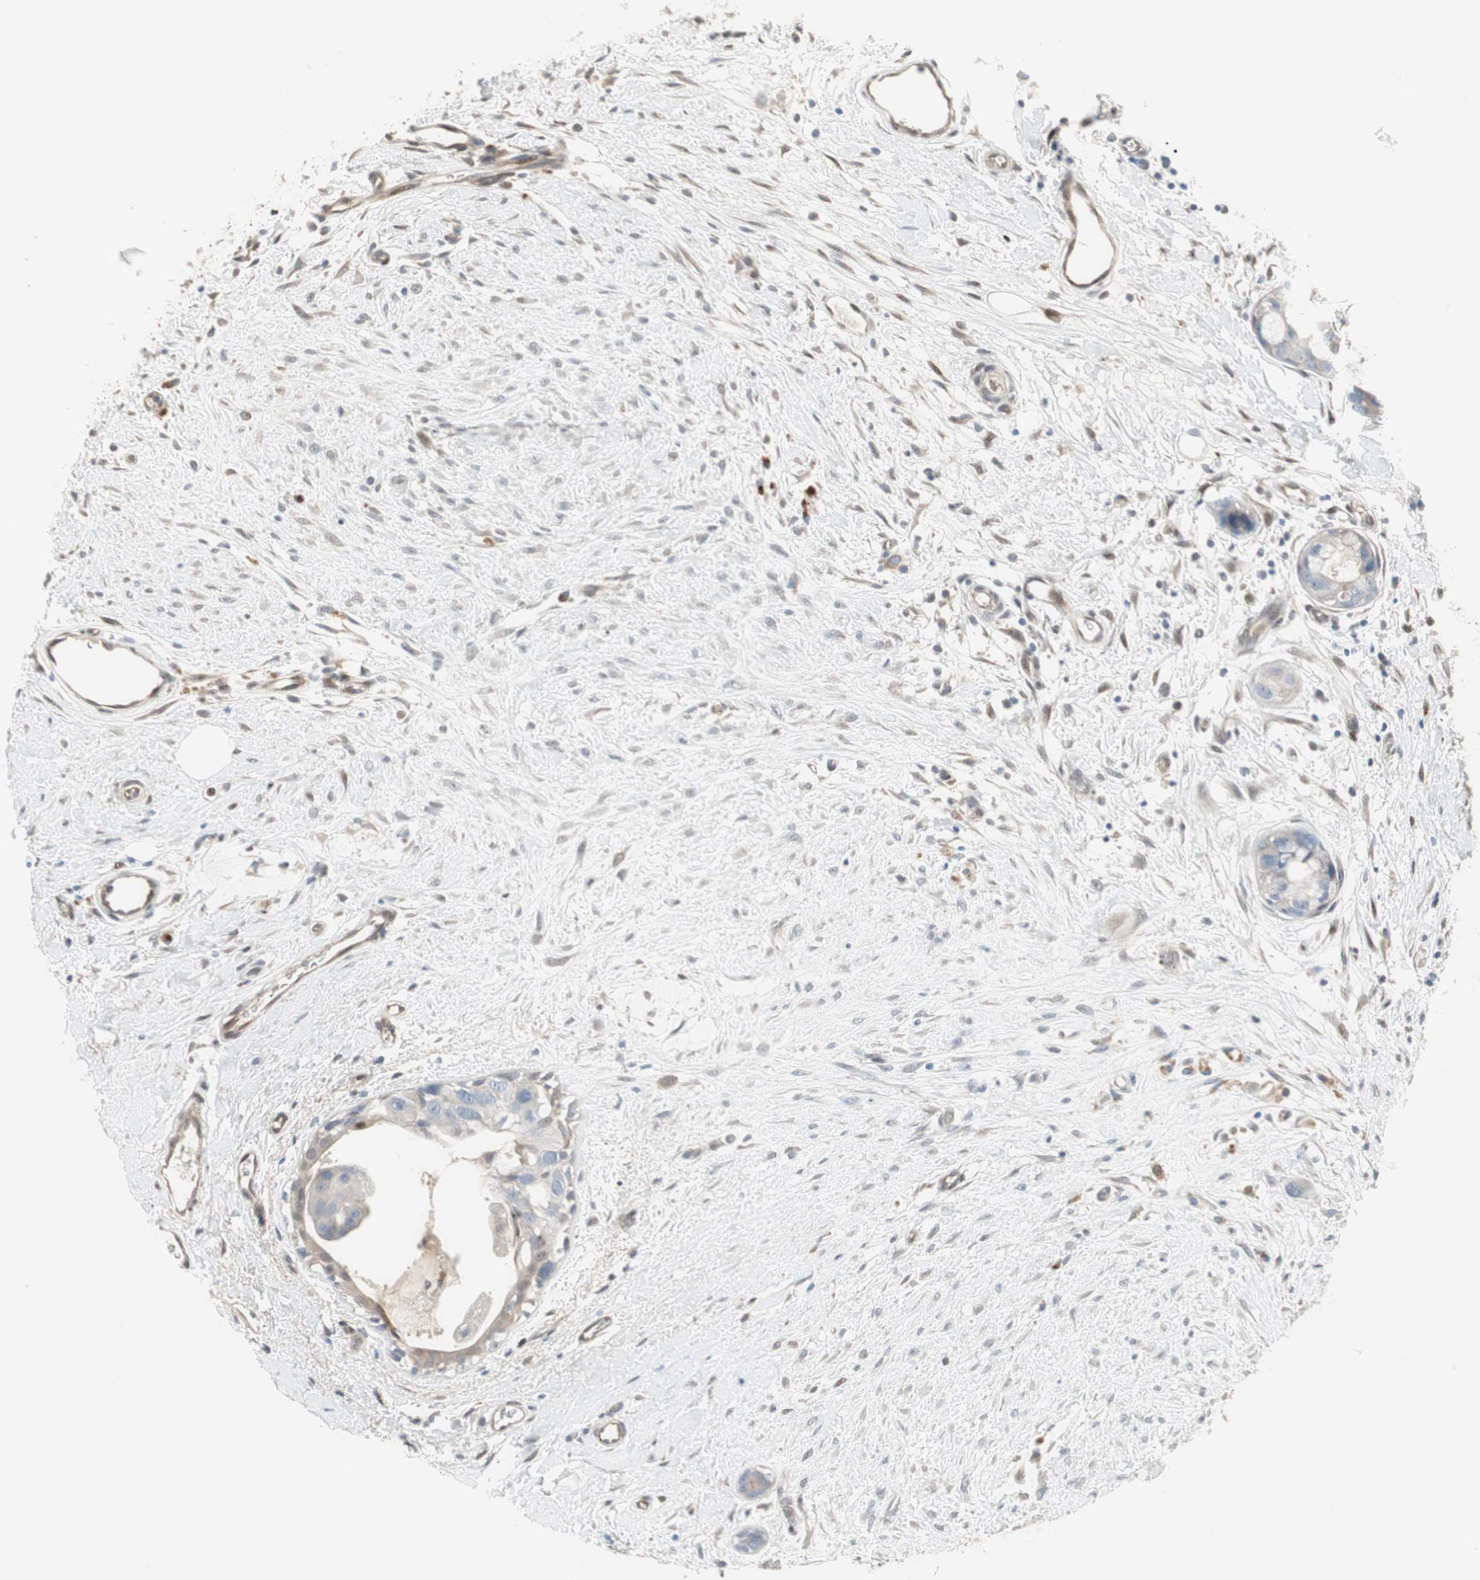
{"staining": {"intensity": "weak", "quantity": "25%-75%", "location": "cytoplasmic/membranous"}, "tissue": "breast cancer", "cell_type": "Tumor cells", "image_type": "cancer", "snomed": [{"axis": "morphology", "description": "Duct carcinoma"}, {"axis": "topography", "description": "Breast"}], "caption": "High-magnification brightfield microscopy of breast cancer (infiltrating ductal carcinoma) stained with DAB (3,3'-diaminobenzidine) (brown) and counterstained with hematoxylin (blue). tumor cells exhibit weak cytoplasmic/membranous staining is seen in approximately25%-75% of cells.", "gene": "CAND2", "patient": {"sex": "female", "age": 40}}